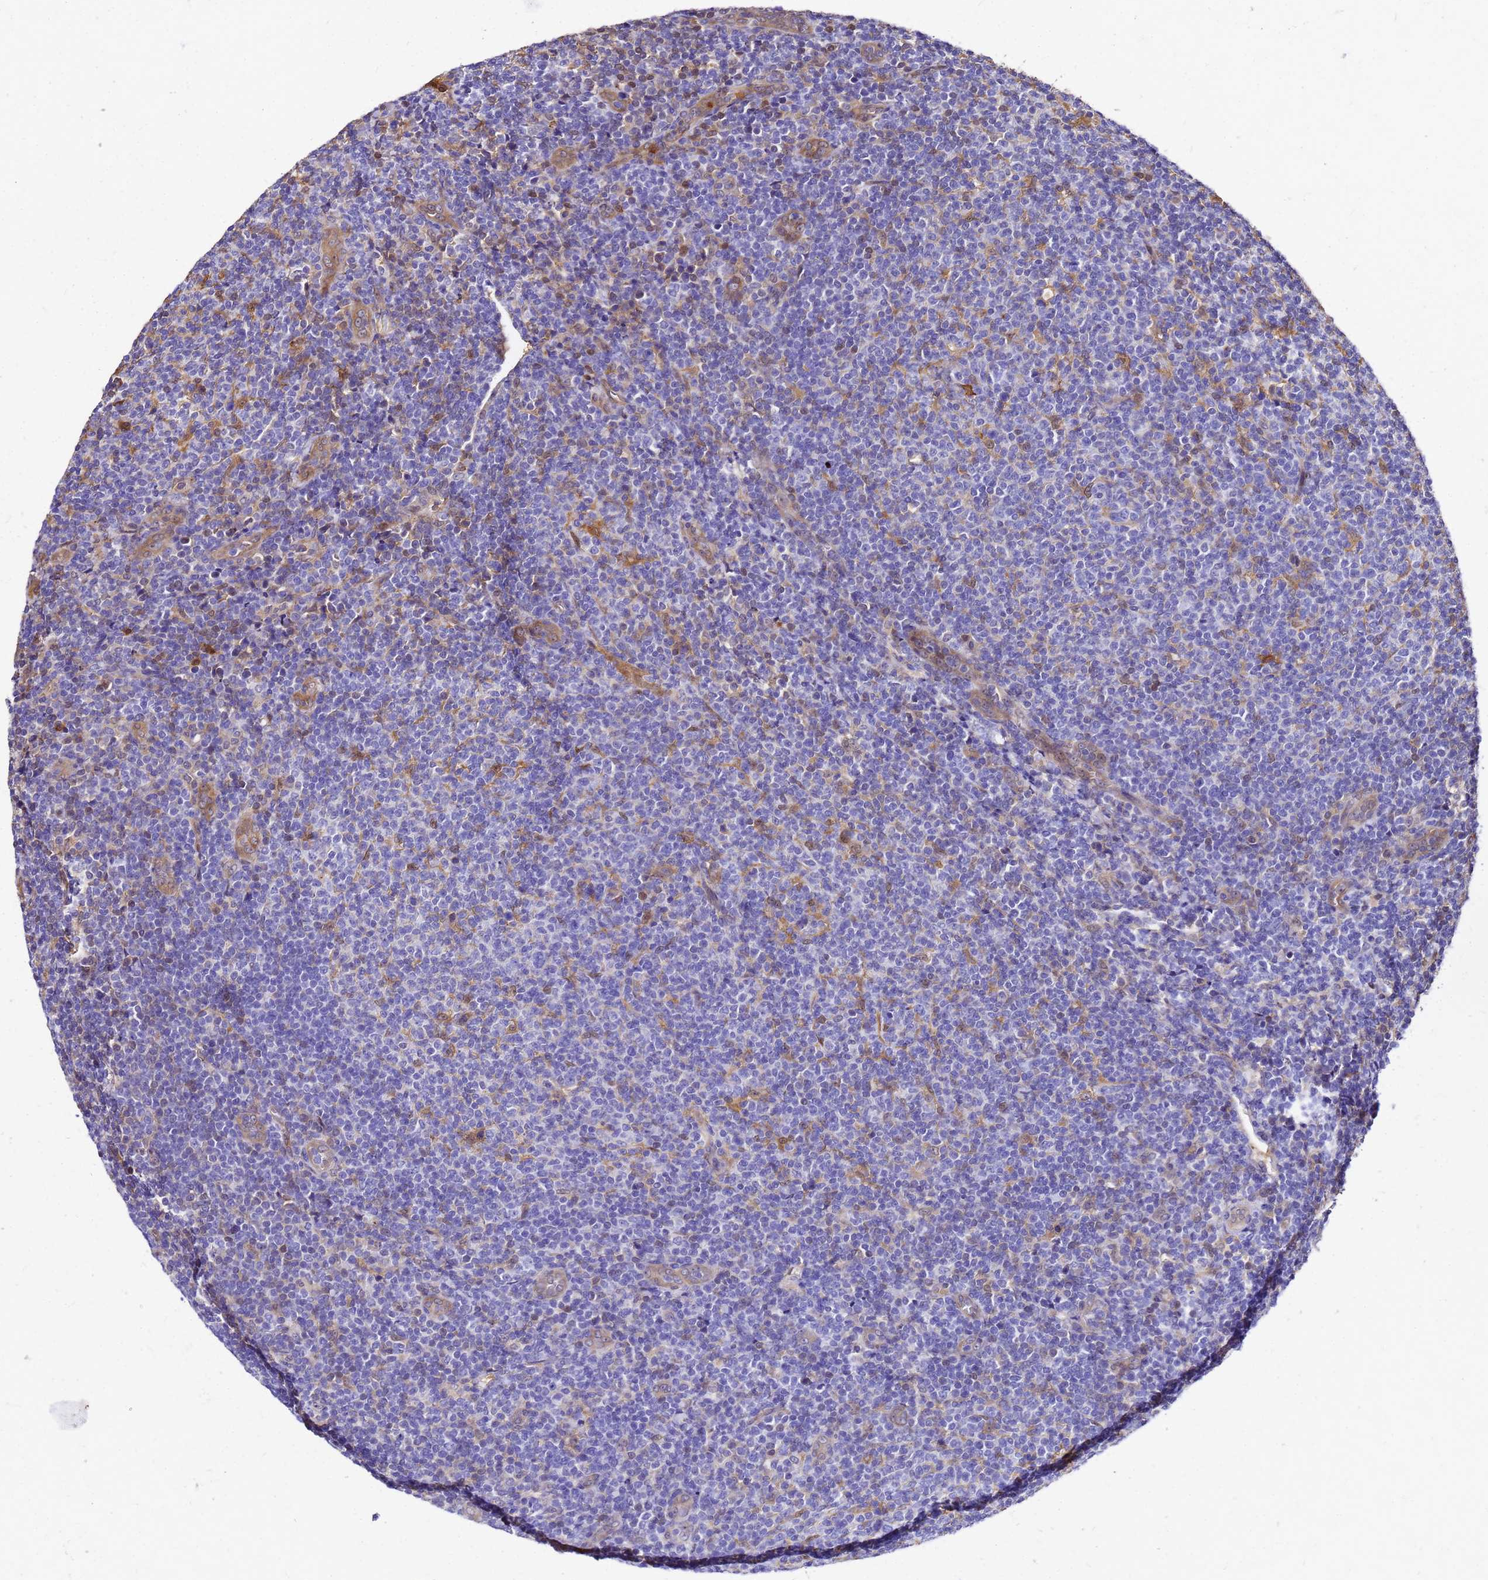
{"staining": {"intensity": "negative", "quantity": "none", "location": "none"}, "tissue": "lymphoma", "cell_type": "Tumor cells", "image_type": "cancer", "snomed": [{"axis": "morphology", "description": "Malignant lymphoma, non-Hodgkin's type, Low grade"}, {"axis": "topography", "description": "Lymph node"}], "caption": "High power microscopy image of an immunohistochemistry (IHC) photomicrograph of lymphoma, revealing no significant expression in tumor cells.", "gene": "S100A11", "patient": {"sex": "male", "age": 66}}